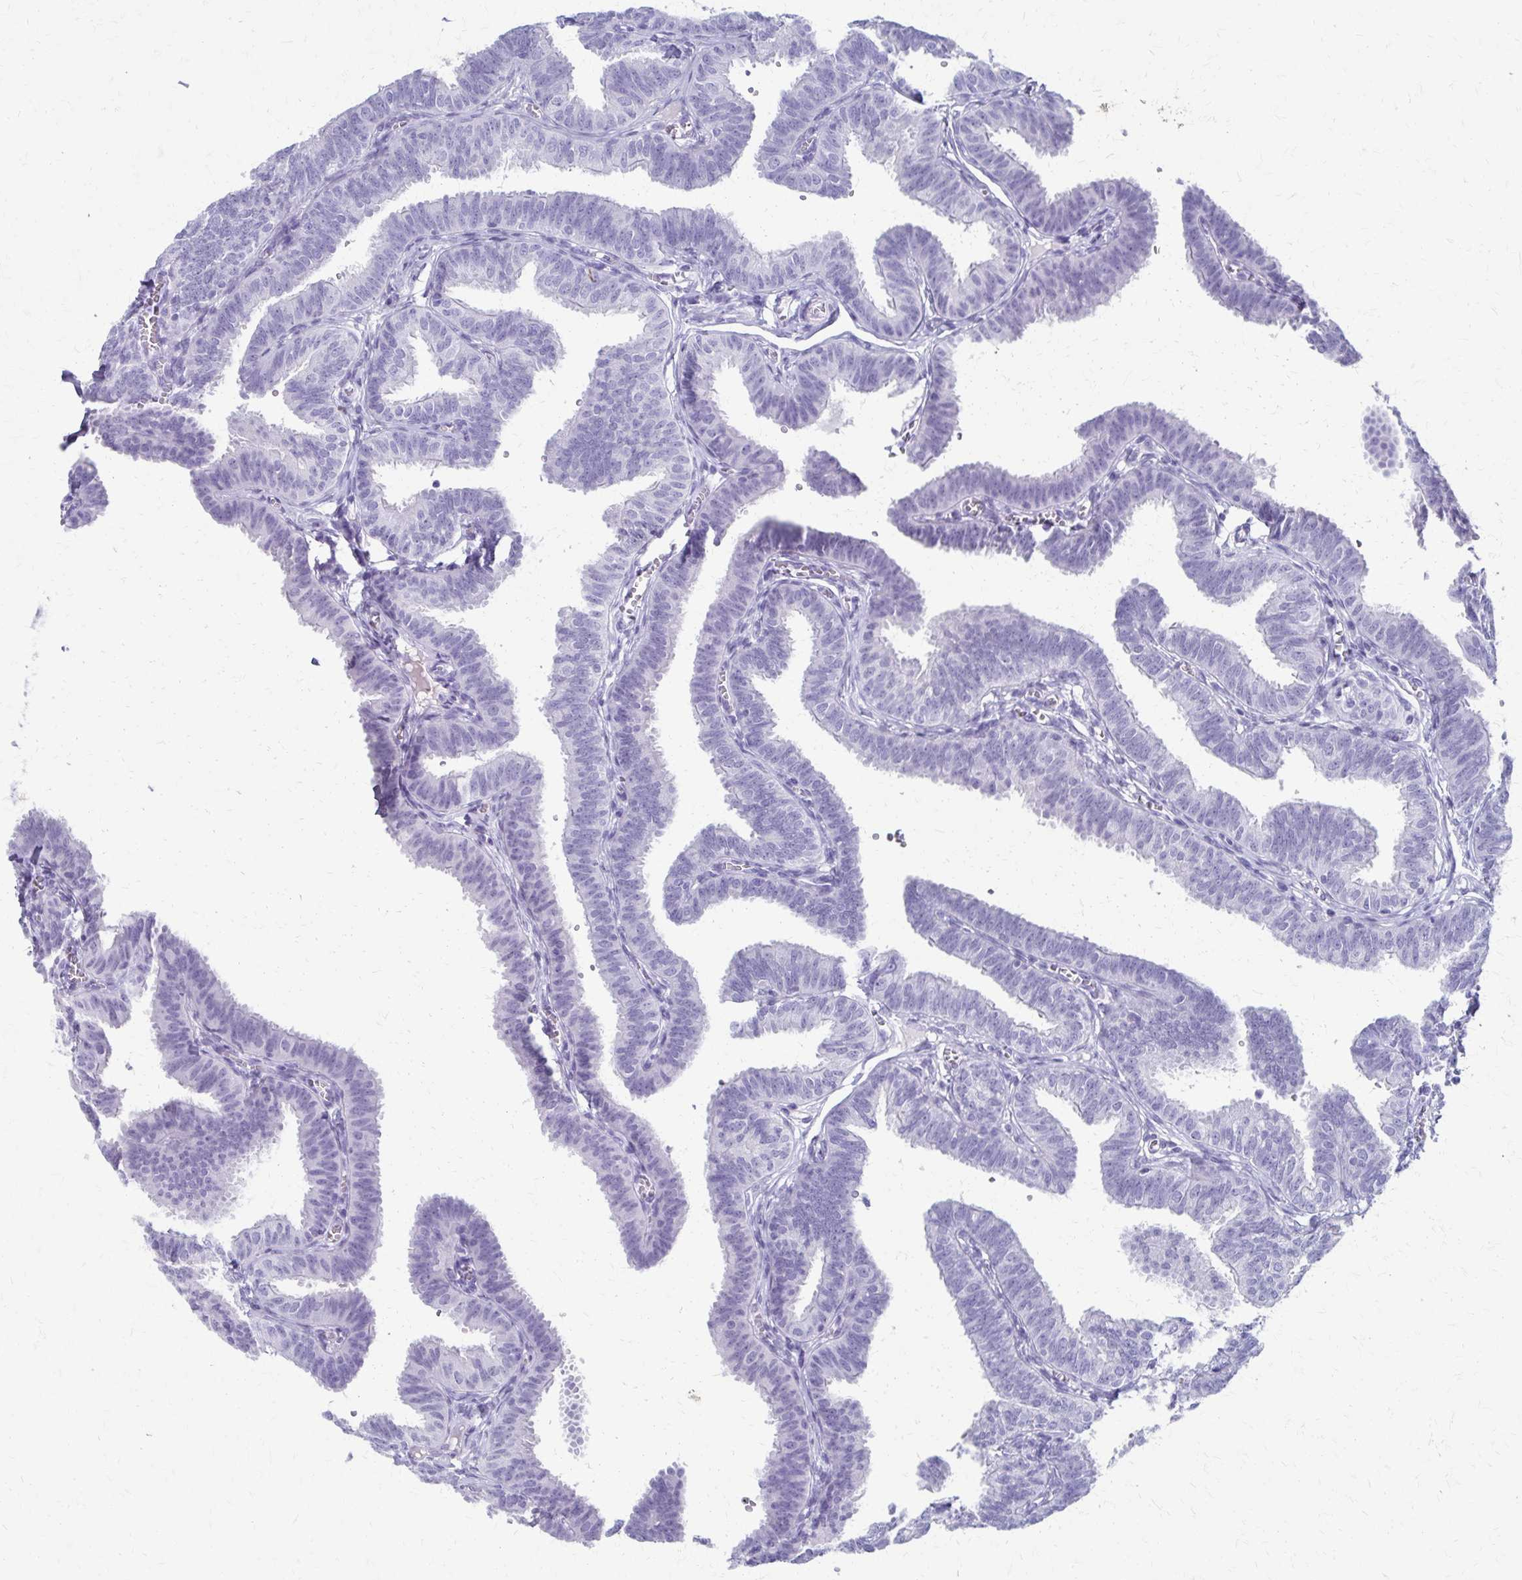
{"staining": {"intensity": "negative", "quantity": "none", "location": "none"}, "tissue": "fallopian tube", "cell_type": "Glandular cells", "image_type": "normal", "snomed": [{"axis": "morphology", "description": "Normal tissue, NOS"}, {"axis": "topography", "description": "Fallopian tube"}], "caption": "This is an immunohistochemistry image of unremarkable fallopian tube. There is no positivity in glandular cells.", "gene": "ZSCAN5B", "patient": {"sex": "female", "age": 25}}